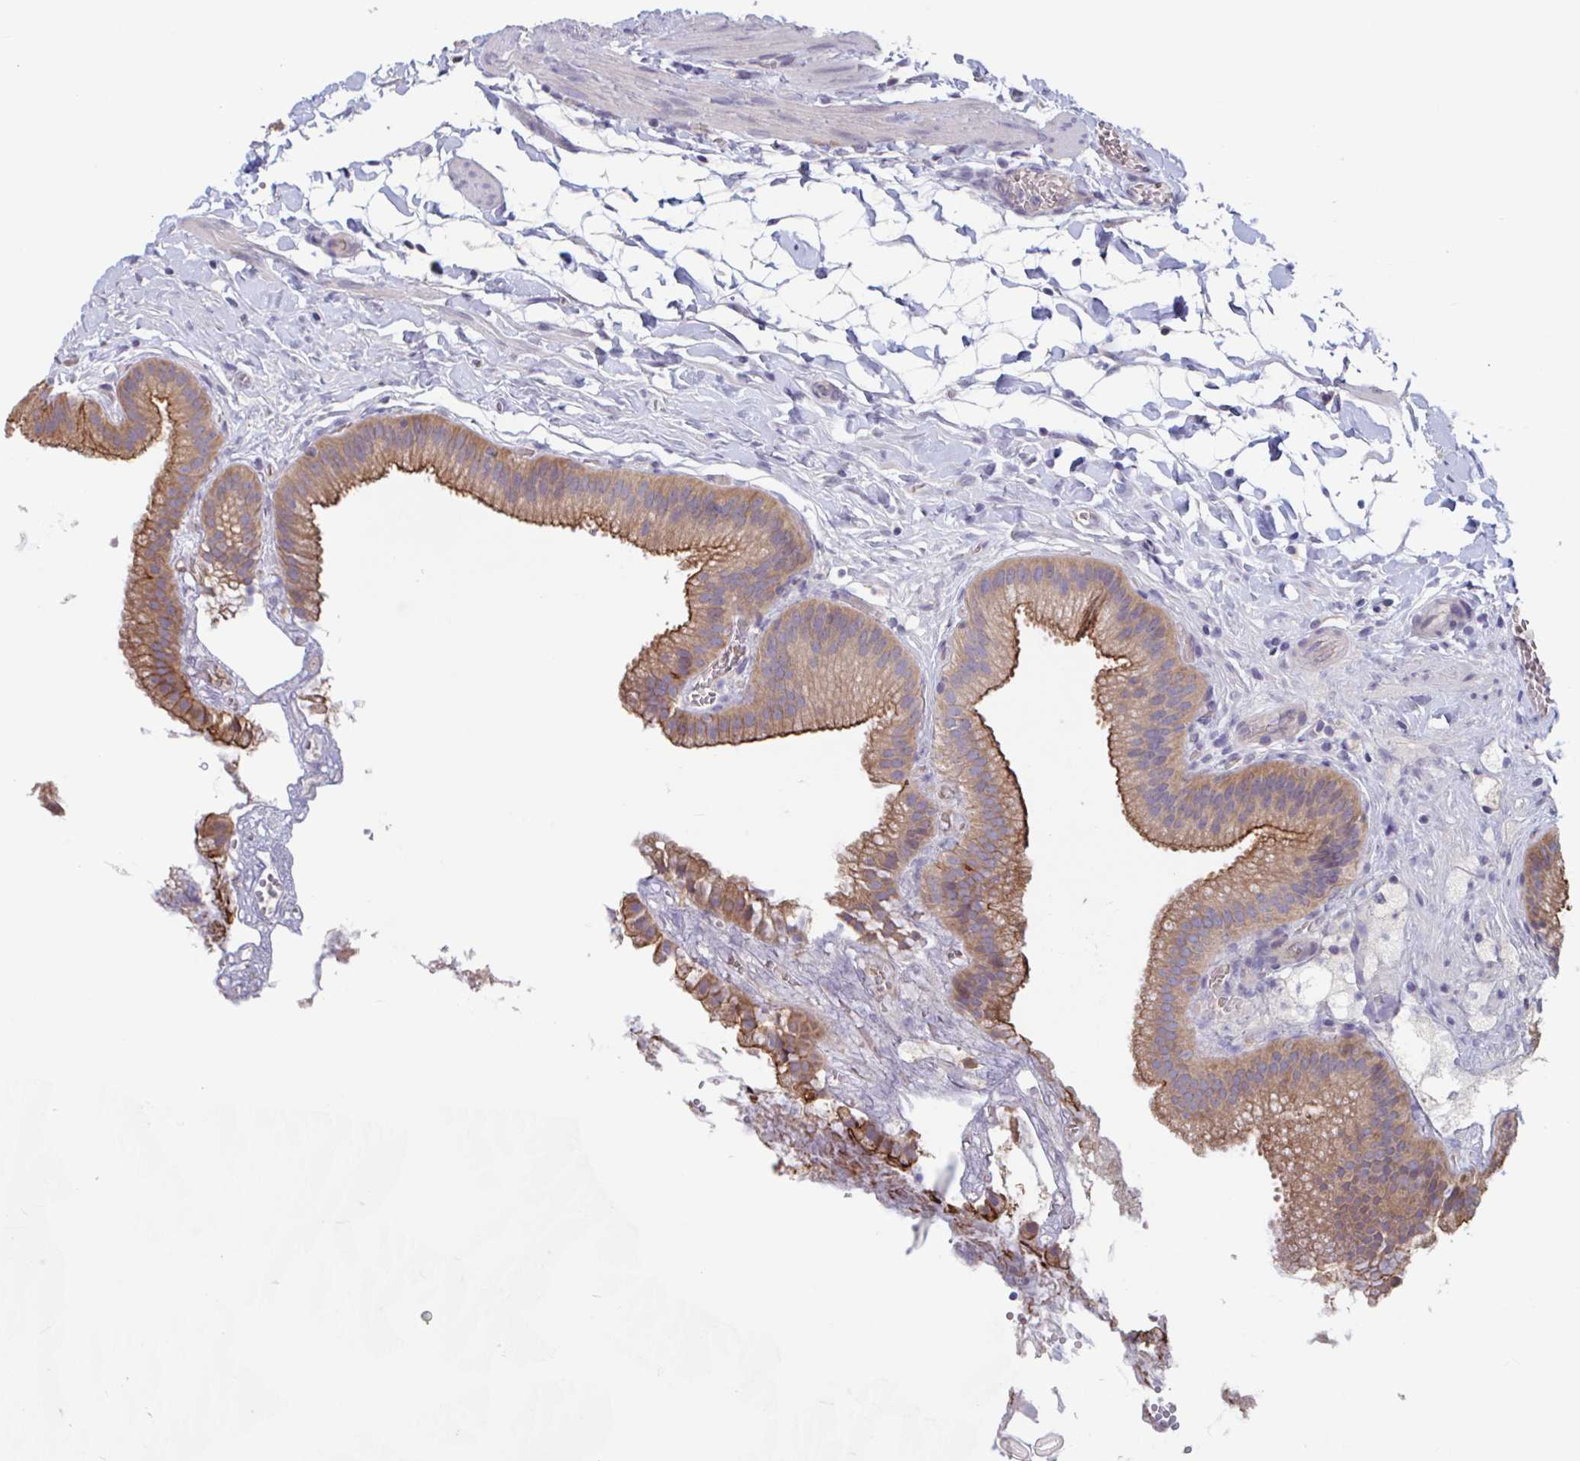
{"staining": {"intensity": "moderate", "quantity": ">75%", "location": "cytoplasmic/membranous"}, "tissue": "gallbladder", "cell_type": "Glandular cells", "image_type": "normal", "snomed": [{"axis": "morphology", "description": "Normal tissue, NOS"}, {"axis": "topography", "description": "Gallbladder"}], "caption": "Approximately >75% of glandular cells in benign human gallbladder demonstrate moderate cytoplasmic/membranous protein positivity as visualized by brown immunohistochemical staining.", "gene": "UNKL", "patient": {"sex": "female", "age": 63}}